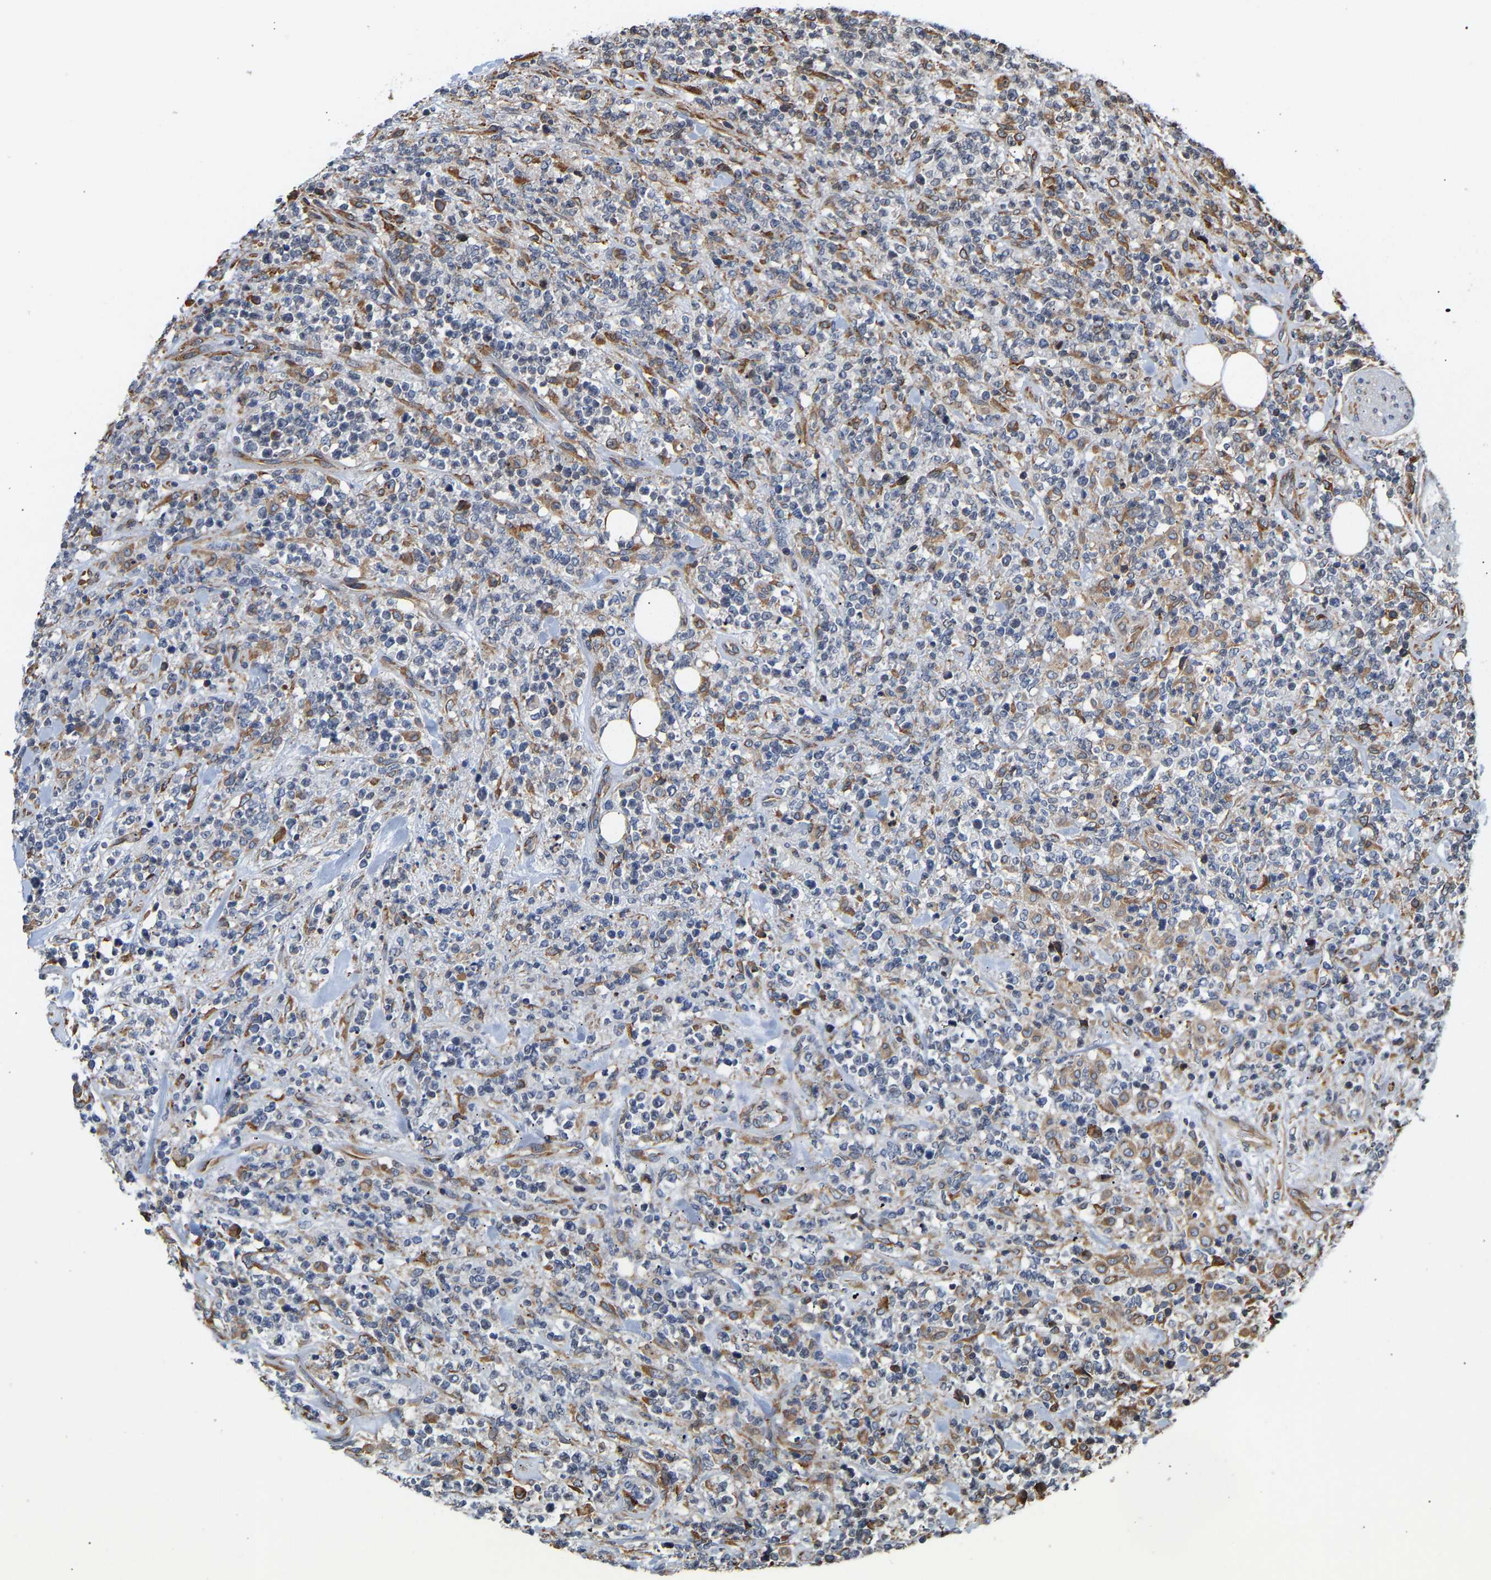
{"staining": {"intensity": "moderate", "quantity": "<25%", "location": "cytoplasmic/membranous"}, "tissue": "lymphoma", "cell_type": "Tumor cells", "image_type": "cancer", "snomed": [{"axis": "morphology", "description": "Malignant lymphoma, non-Hodgkin's type, High grade"}, {"axis": "topography", "description": "Soft tissue"}], "caption": "DAB (3,3'-diaminobenzidine) immunohistochemical staining of human malignant lymphoma, non-Hodgkin's type (high-grade) shows moderate cytoplasmic/membranous protein staining in about <25% of tumor cells.", "gene": "ARAP1", "patient": {"sex": "male", "age": 18}}